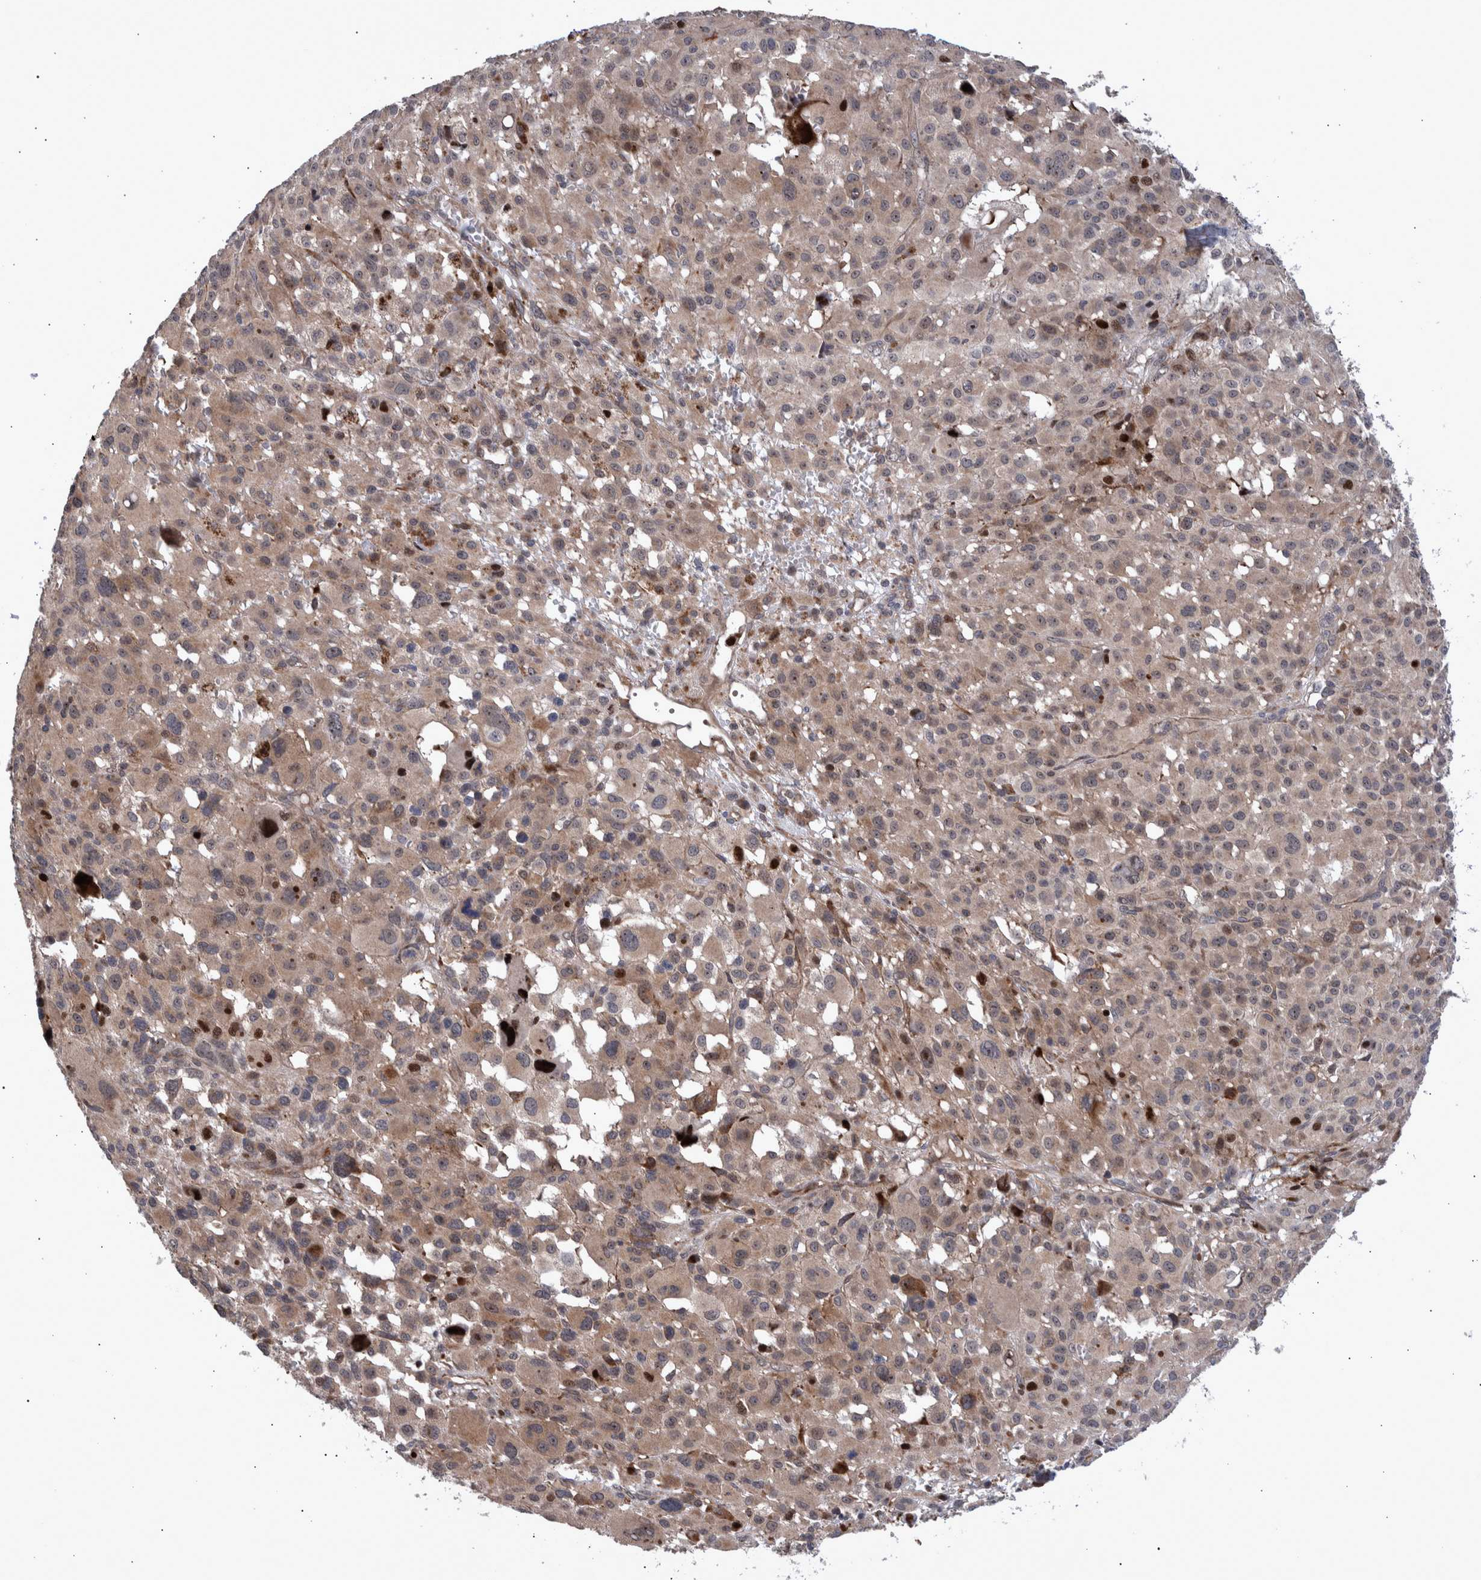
{"staining": {"intensity": "weak", "quantity": "25%-75%", "location": "cytoplasmic/membranous"}, "tissue": "melanoma", "cell_type": "Tumor cells", "image_type": "cancer", "snomed": [{"axis": "morphology", "description": "Malignant melanoma, Metastatic site"}, {"axis": "topography", "description": "Skin"}], "caption": "Approximately 25%-75% of tumor cells in human malignant melanoma (metastatic site) exhibit weak cytoplasmic/membranous protein positivity as visualized by brown immunohistochemical staining.", "gene": "SHISA6", "patient": {"sex": "female", "age": 74}}